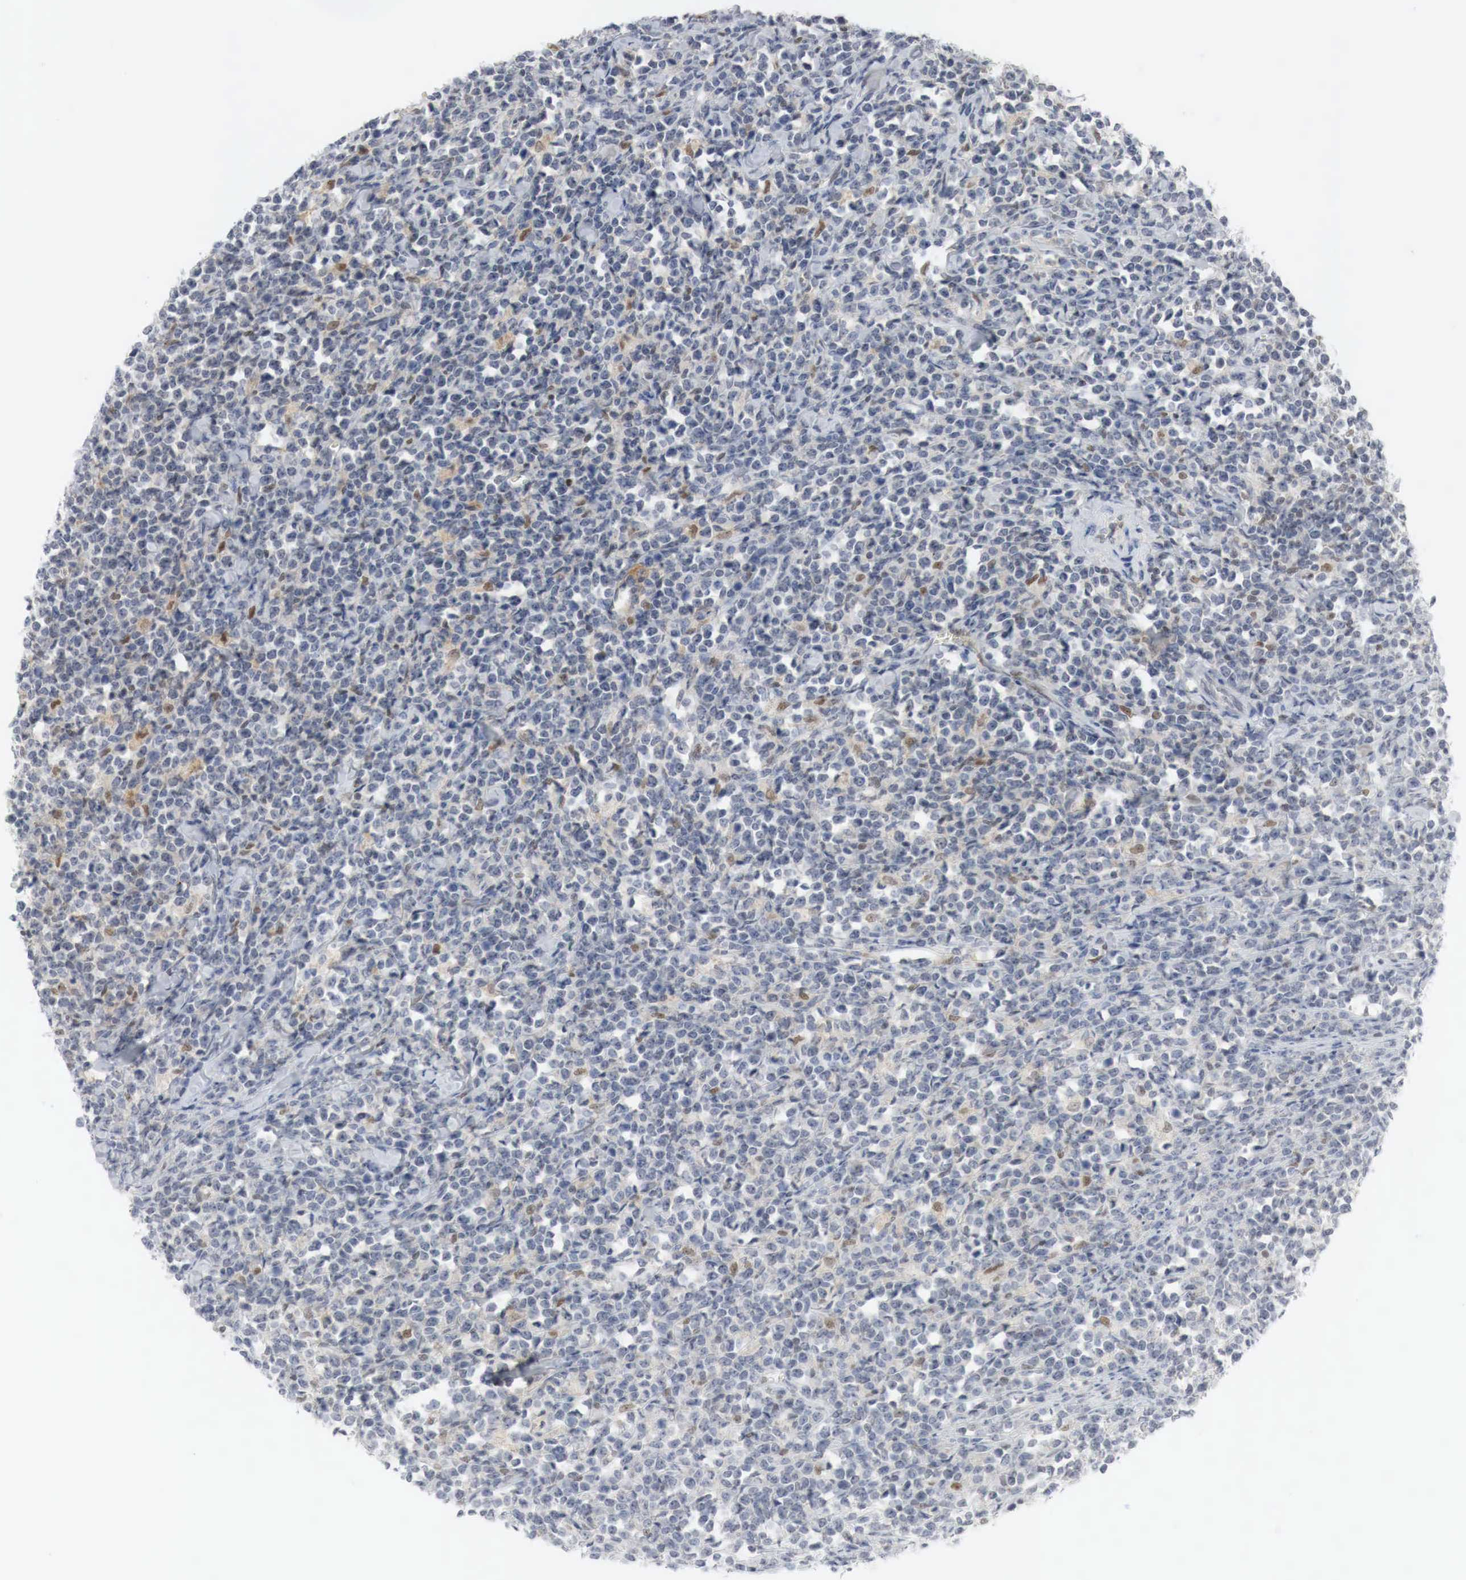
{"staining": {"intensity": "moderate", "quantity": "<25%", "location": "nuclear"}, "tissue": "lymphoma", "cell_type": "Tumor cells", "image_type": "cancer", "snomed": [{"axis": "morphology", "description": "Malignant lymphoma, non-Hodgkin's type, High grade"}, {"axis": "topography", "description": "Small intestine"}, {"axis": "topography", "description": "Colon"}], "caption": "Immunohistochemistry micrograph of neoplastic tissue: human high-grade malignant lymphoma, non-Hodgkin's type stained using IHC exhibits low levels of moderate protein expression localized specifically in the nuclear of tumor cells, appearing as a nuclear brown color.", "gene": "MYC", "patient": {"sex": "male", "age": 8}}